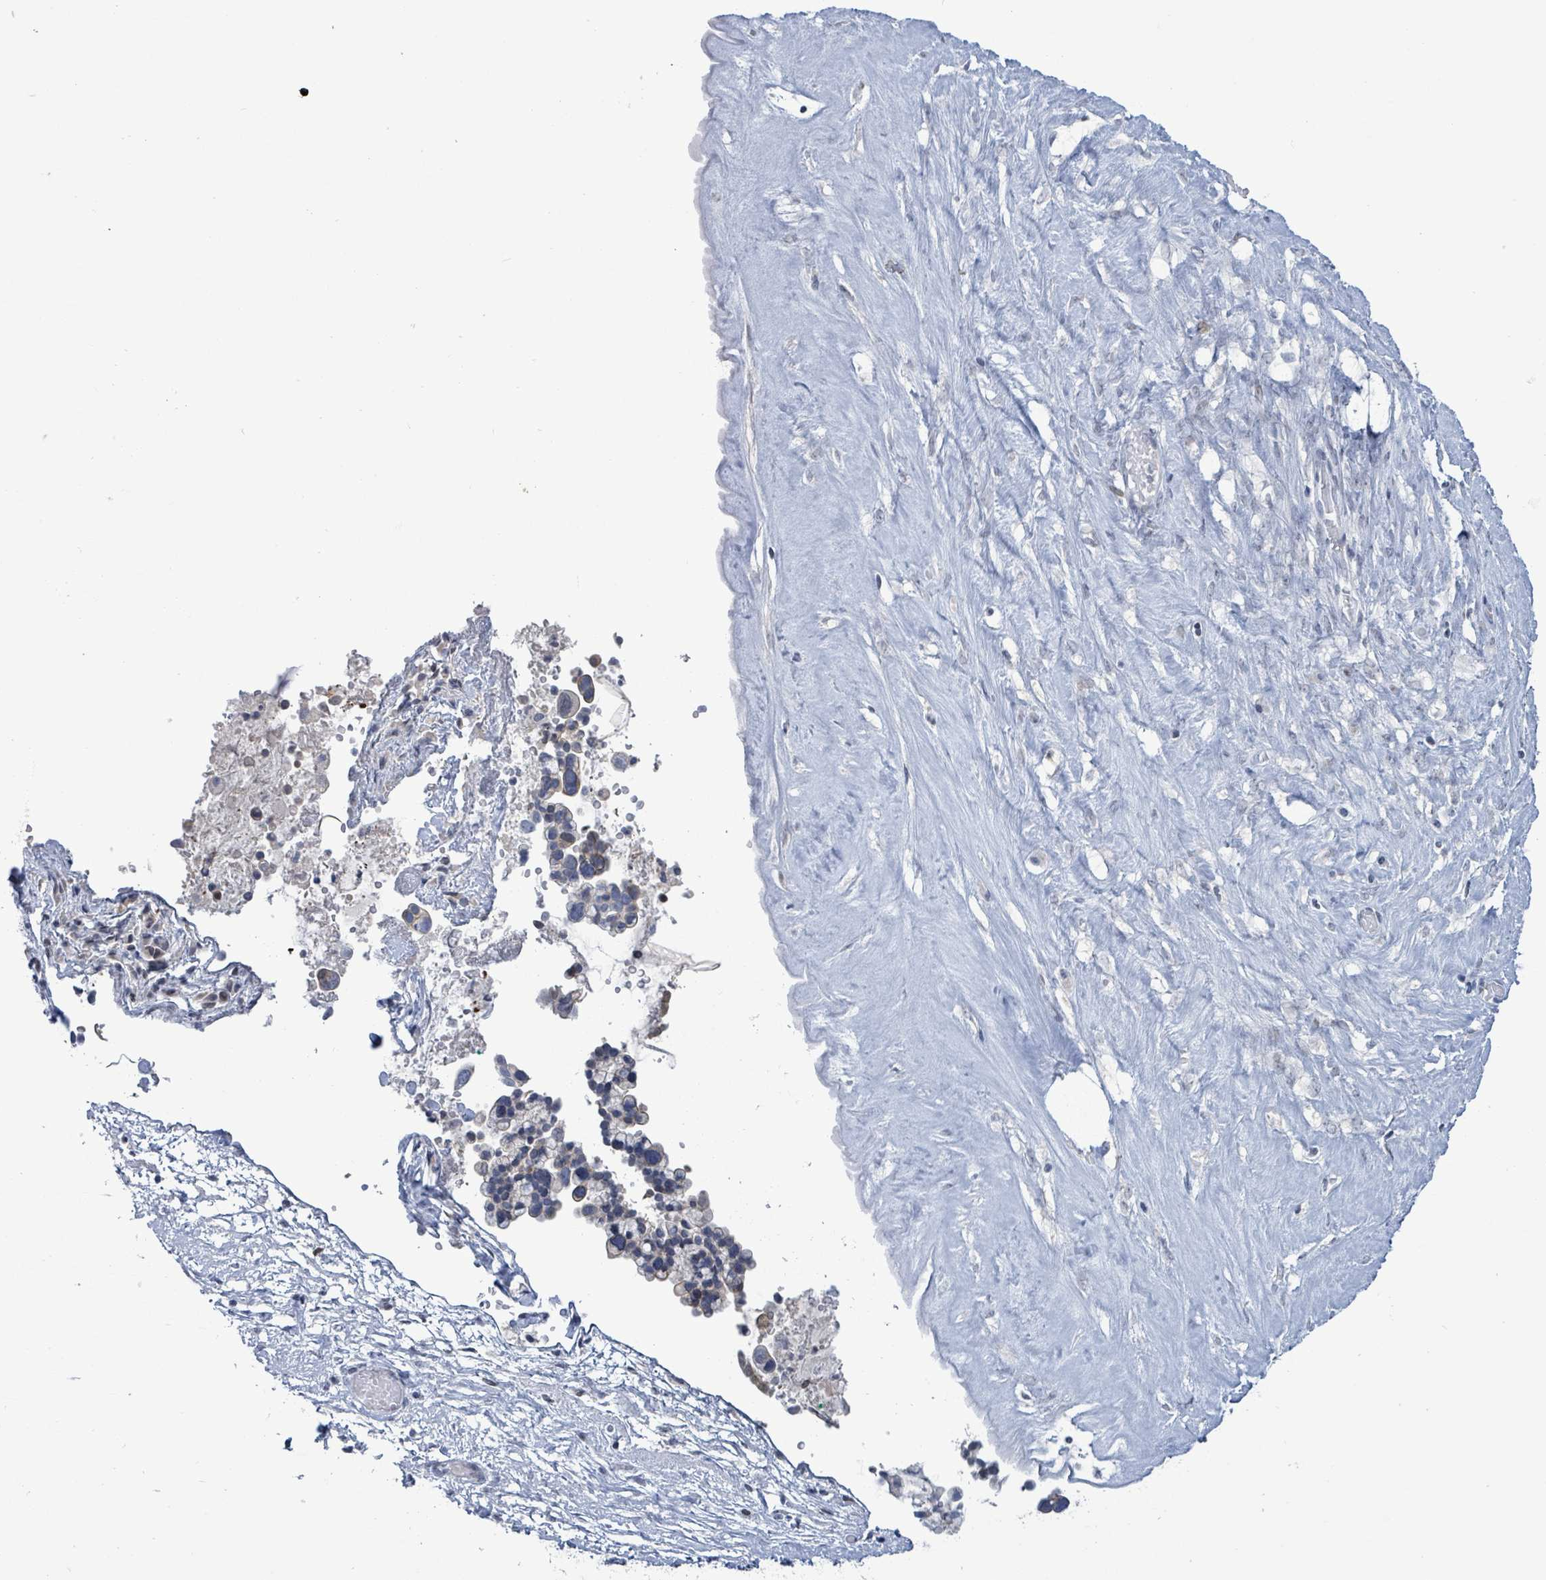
{"staining": {"intensity": "weak", "quantity": "25%-75%", "location": "cytoplasmic/membranous"}, "tissue": "ovarian cancer", "cell_type": "Tumor cells", "image_type": "cancer", "snomed": [{"axis": "morphology", "description": "Cystadenocarcinoma, serous, NOS"}, {"axis": "topography", "description": "Ovary"}], "caption": "Ovarian cancer stained for a protein reveals weak cytoplasmic/membranous positivity in tumor cells. Using DAB (3,3'-diaminobenzidine) (brown) and hematoxylin (blue) stains, captured at high magnification using brightfield microscopy.", "gene": "NTN3", "patient": {"sex": "female", "age": 56}}